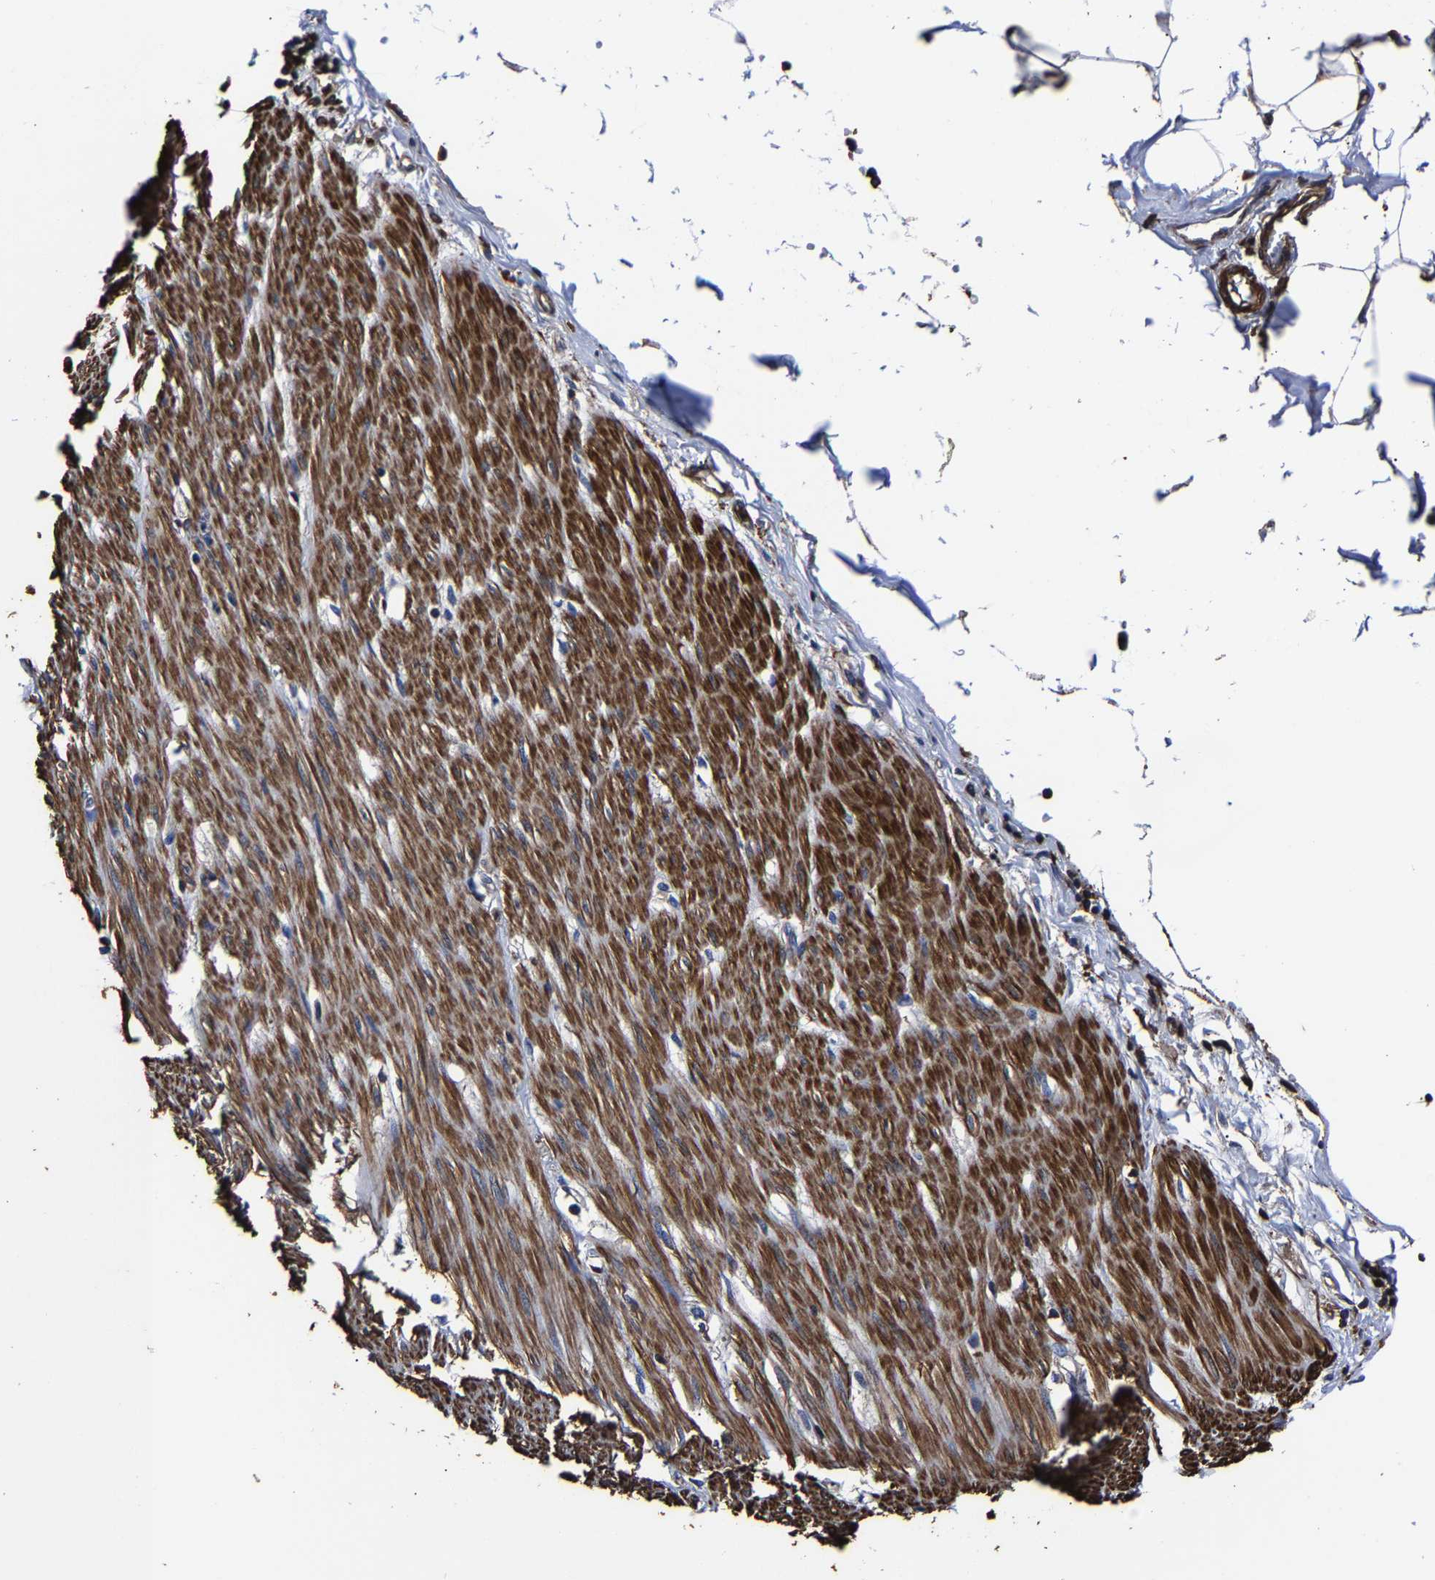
{"staining": {"intensity": "negative", "quantity": "none", "location": "none"}, "tissue": "adipose tissue", "cell_type": "Adipocytes", "image_type": "normal", "snomed": [{"axis": "morphology", "description": "Normal tissue, NOS"}, {"axis": "morphology", "description": "Adenocarcinoma, NOS"}, {"axis": "topography", "description": "Colon"}, {"axis": "topography", "description": "Peripheral nerve tissue"}], "caption": "Image shows no protein staining in adipocytes of unremarkable adipose tissue.", "gene": "SSH3", "patient": {"sex": "male", "age": 14}}